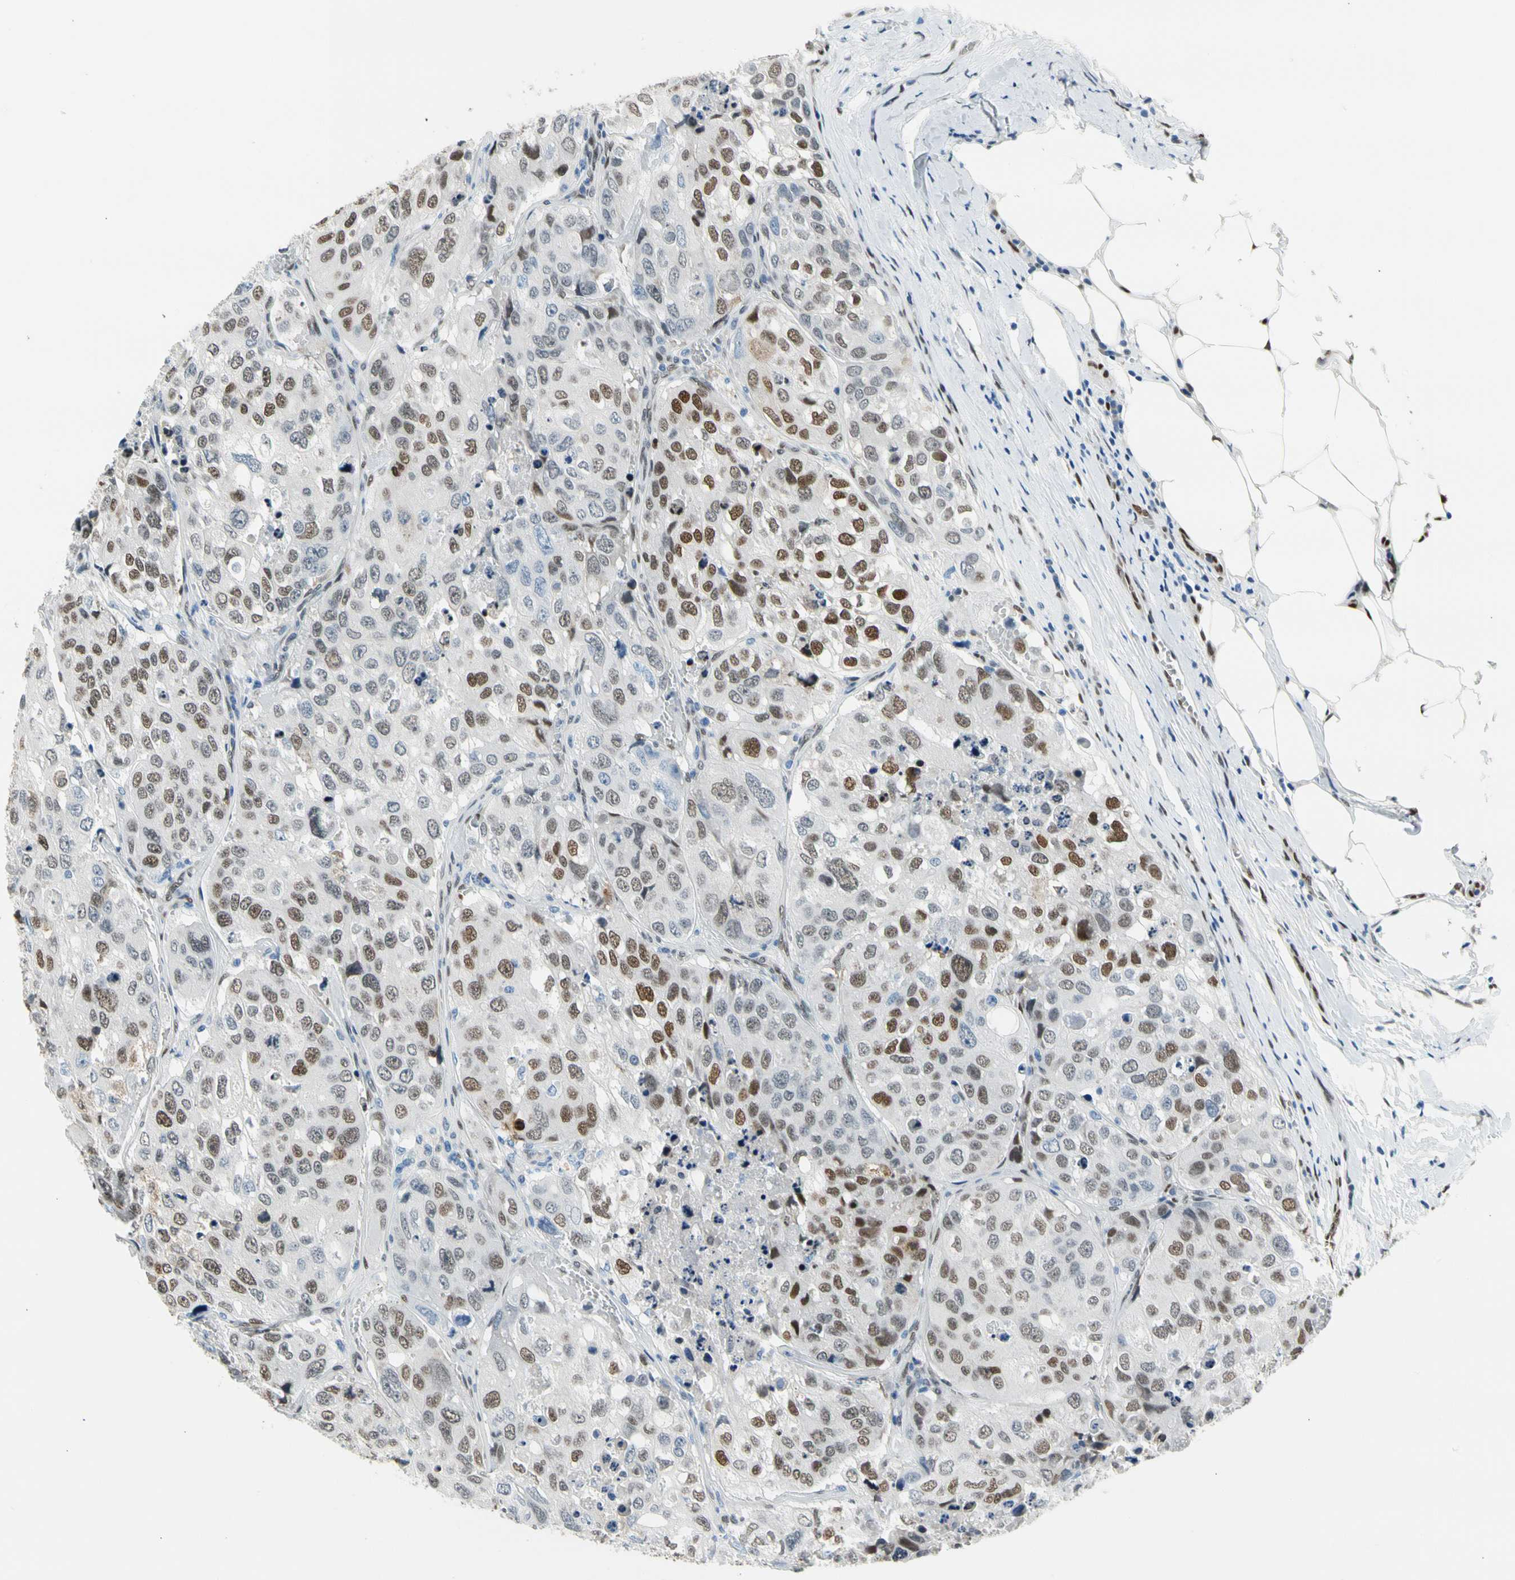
{"staining": {"intensity": "moderate", "quantity": "25%-75%", "location": "nuclear"}, "tissue": "urothelial cancer", "cell_type": "Tumor cells", "image_type": "cancer", "snomed": [{"axis": "morphology", "description": "Urothelial carcinoma, High grade"}, {"axis": "topography", "description": "Lymph node"}, {"axis": "topography", "description": "Urinary bladder"}], "caption": "High-grade urothelial carcinoma stained with immunohistochemistry (IHC) shows moderate nuclear positivity in about 25%-75% of tumor cells.", "gene": "NFIA", "patient": {"sex": "male", "age": 51}}